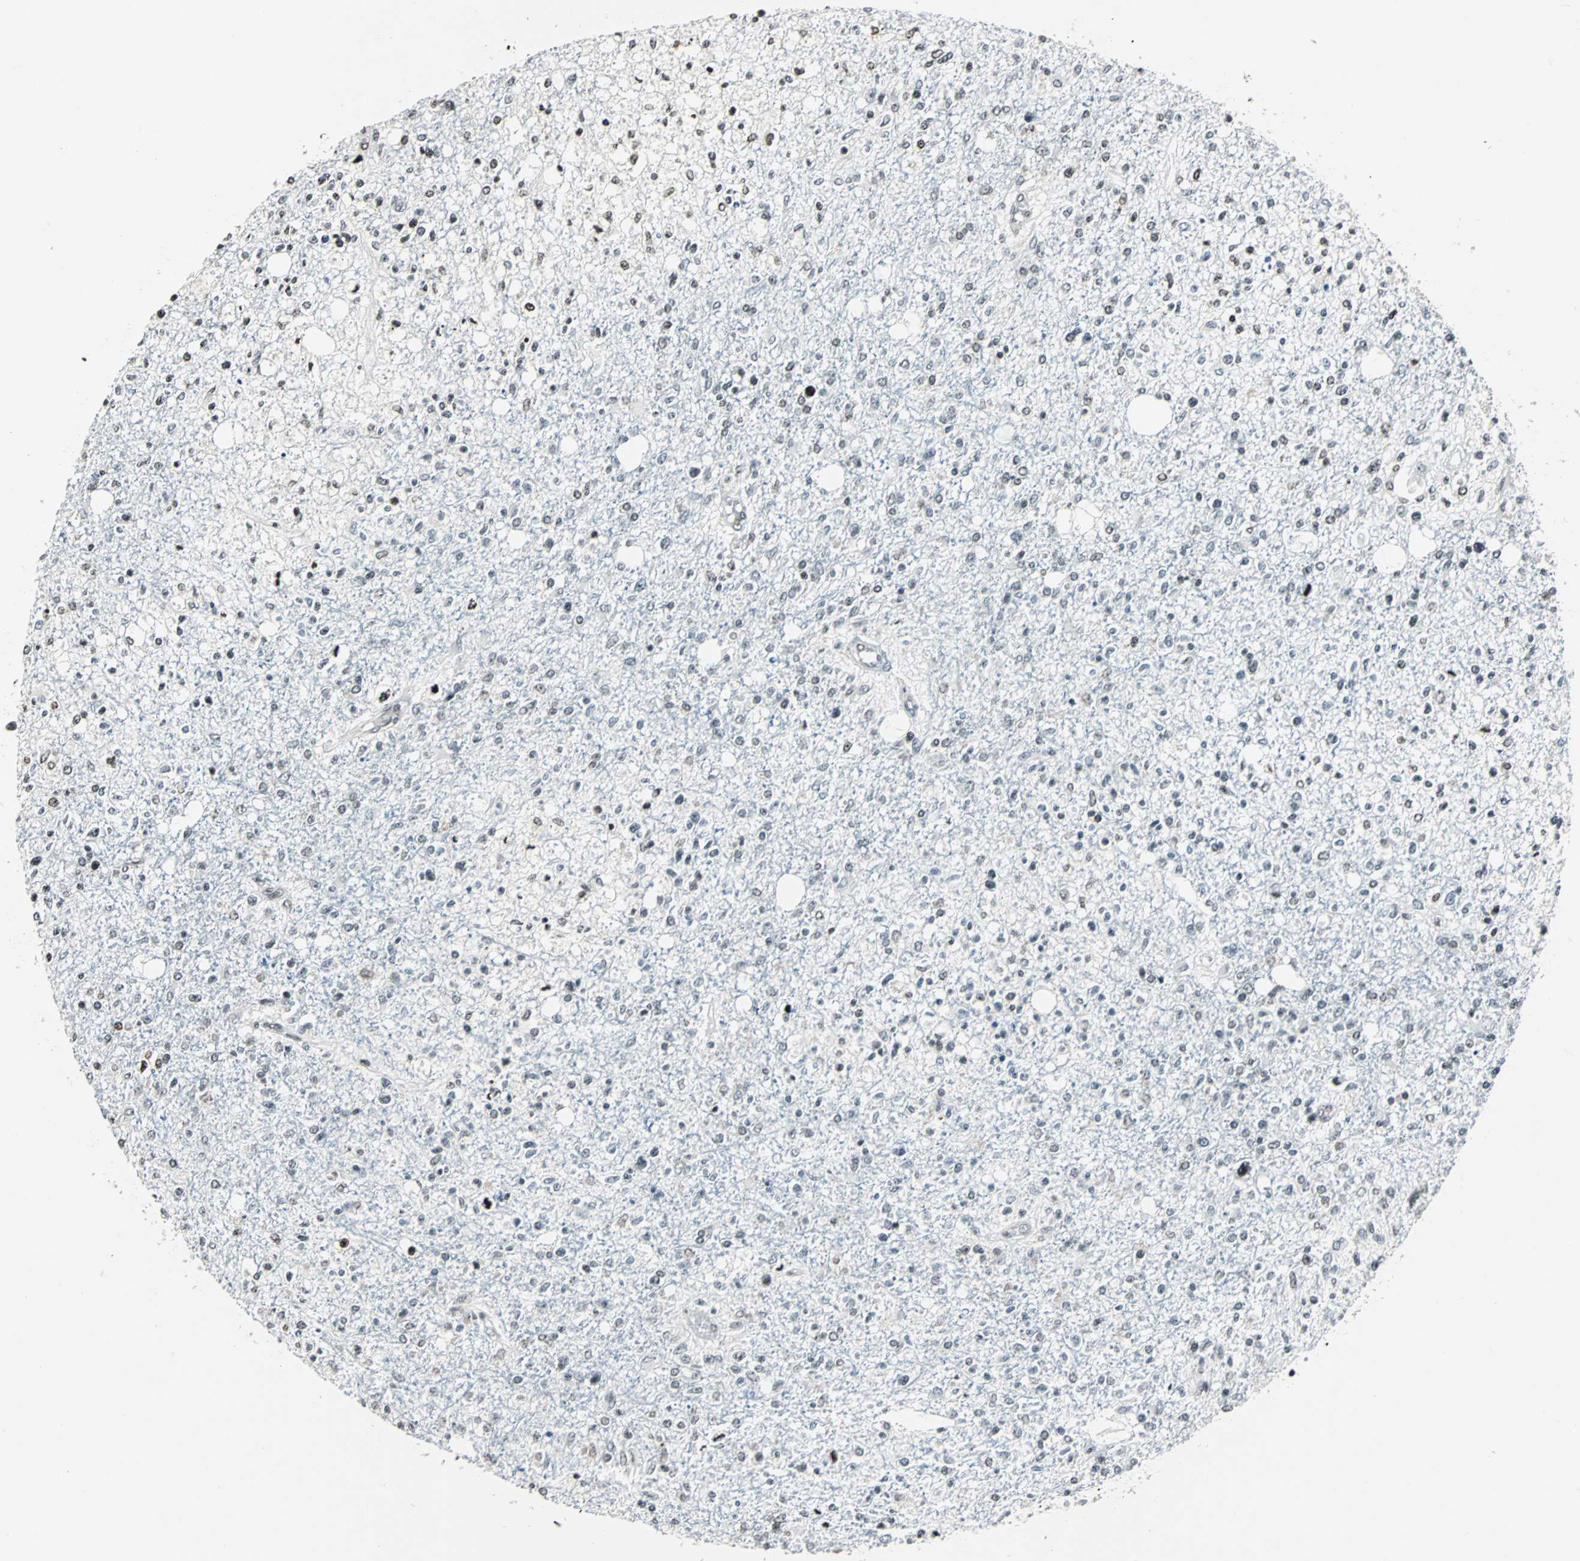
{"staining": {"intensity": "strong", "quantity": "<25%", "location": "nuclear"}, "tissue": "glioma", "cell_type": "Tumor cells", "image_type": "cancer", "snomed": [{"axis": "morphology", "description": "Glioma, malignant, High grade"}, {"axis": "topography", "description": "Cerebral cortex"}], "caption": "Immunohistochemistry (IHC) micrograph of glioma stained for a protein (brown), which shows medium levels of strong nuclear expression in approximately <25% of tumor cells.", "gene": "PAXIP1", "patient": {"sex": "male", "age": 76}}